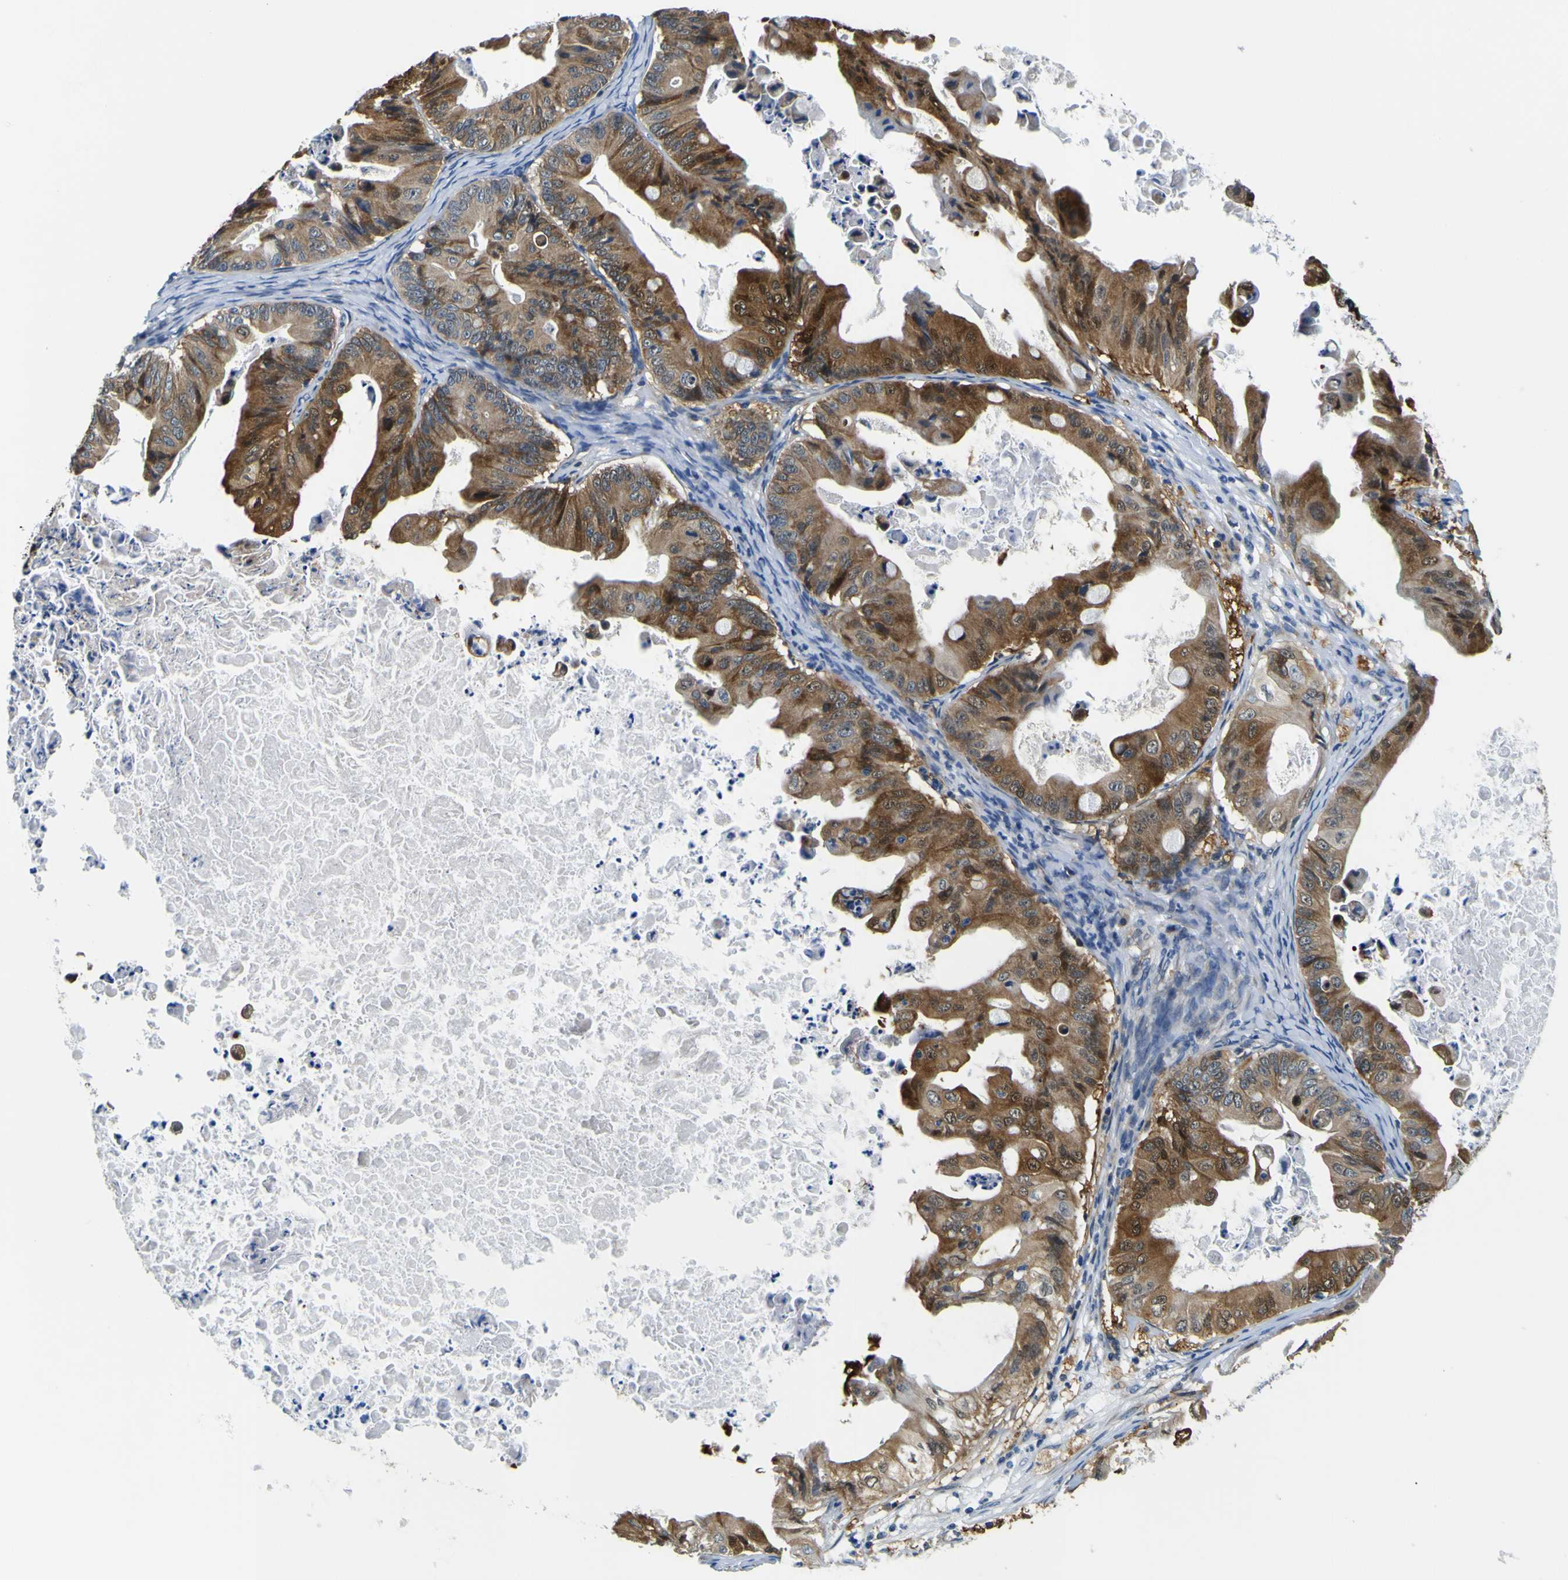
{"staining": {"intensity": "moderate", "quantity": ">75%", "location": "cytoplasmic/membranous"}, "tissue": "ovarian cancer", "cell_type": "Tumor cells", "image_type": "cancer", "snomed": [{"axis": "morphology", "description": "Cystadenocarcinoma, mucinous, NOS"}, {"axis": "topography", "description": "Ovary"}], "caption": "Immunohistochemical staining of human ovarian cancer reveals medium levels of moderate cytoplasmic/membranous staining in about >75% of tumor cells. Using DAB (brown) and hematoxylin (blue) stains, captured at high magnification using brightfield microscopy.", "gene": "NLRP3", "patient": {"sex": "female", "age": 37}}